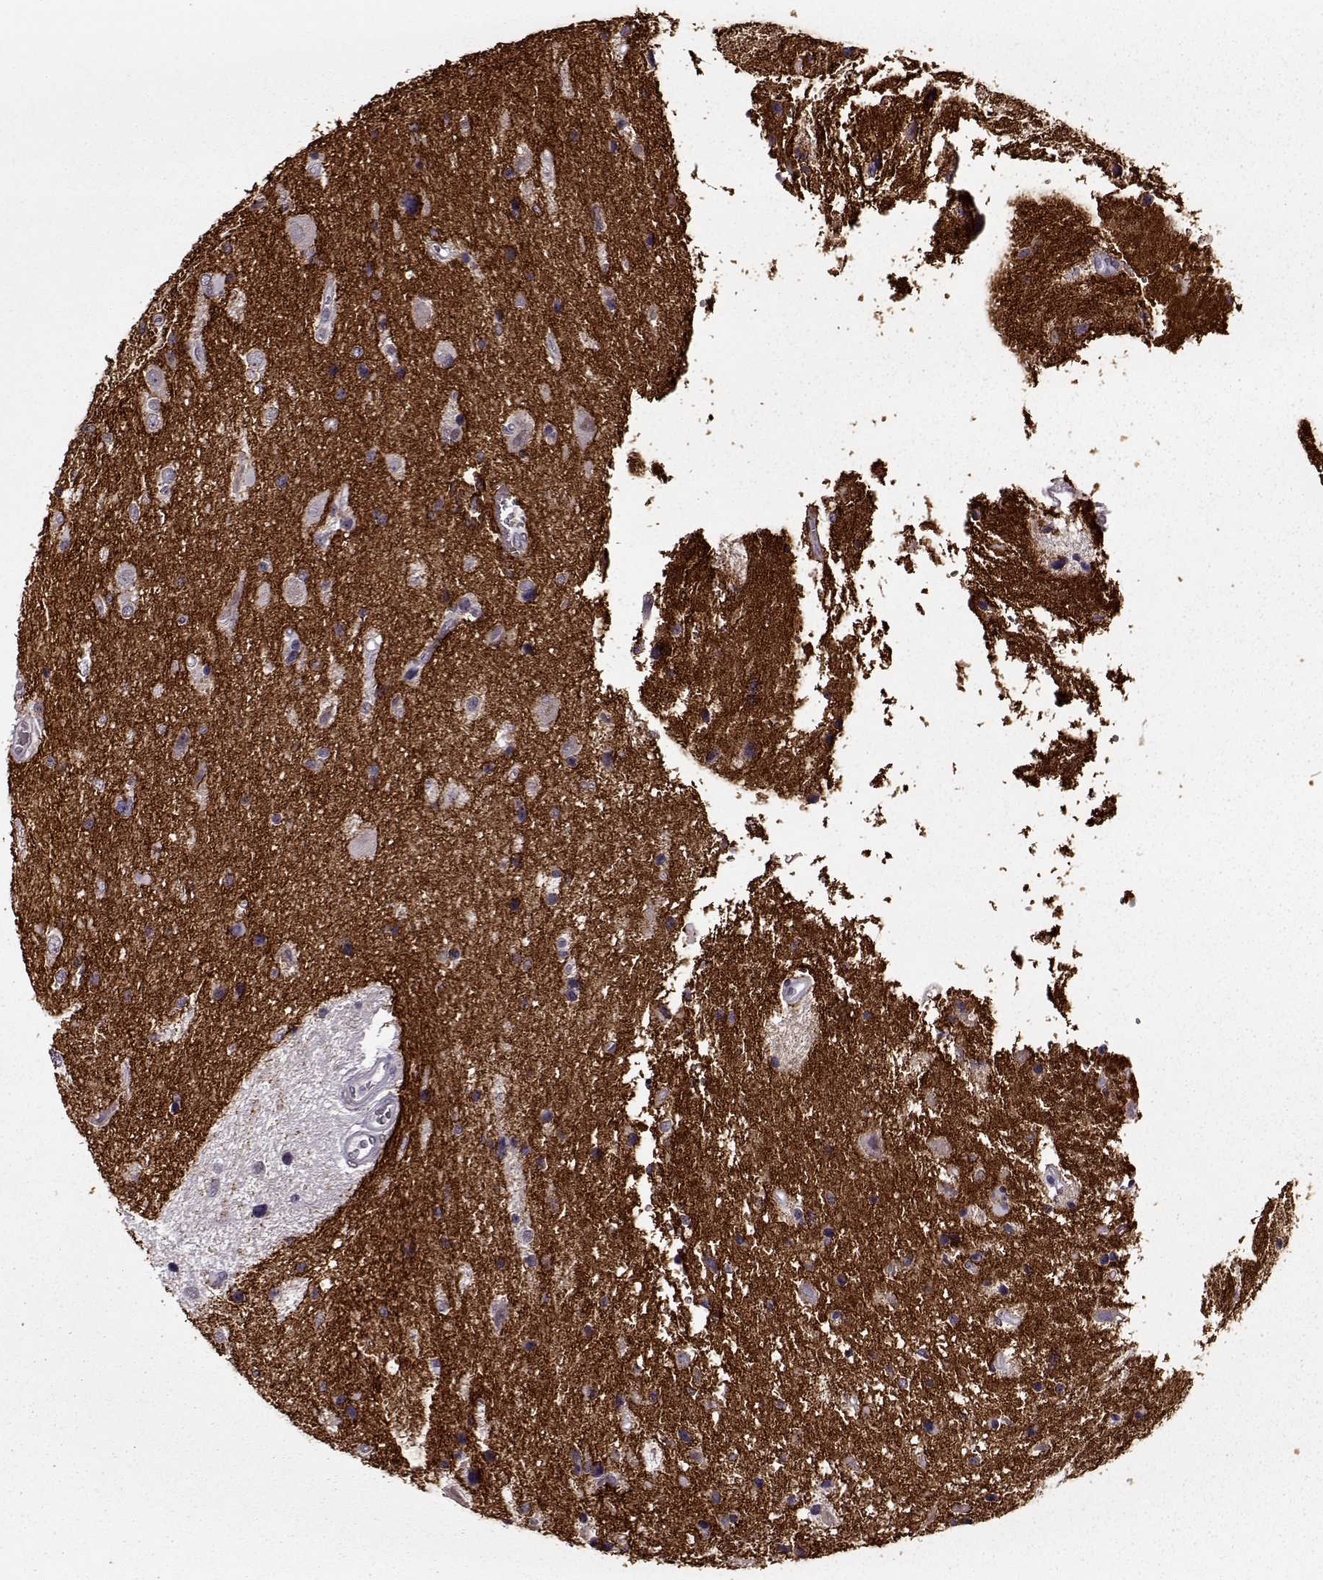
{"staining": {"intensity": "negative", "quantity": "none", "location": "none"}, "tissue": "glioma", "cell_type": "Tumor cells", "image_type": "cancer", "snomed": [{"axis": "morphology", "description": "Glioma, malignant, Low grade"}, {"axis": "topography", "description": "Brain"}], "caption": "There is no significant positivity in tumor cells of malignant low-grade glioma.", "gene": "STX1B", "patient": {"sex": "female", "age": 32}}